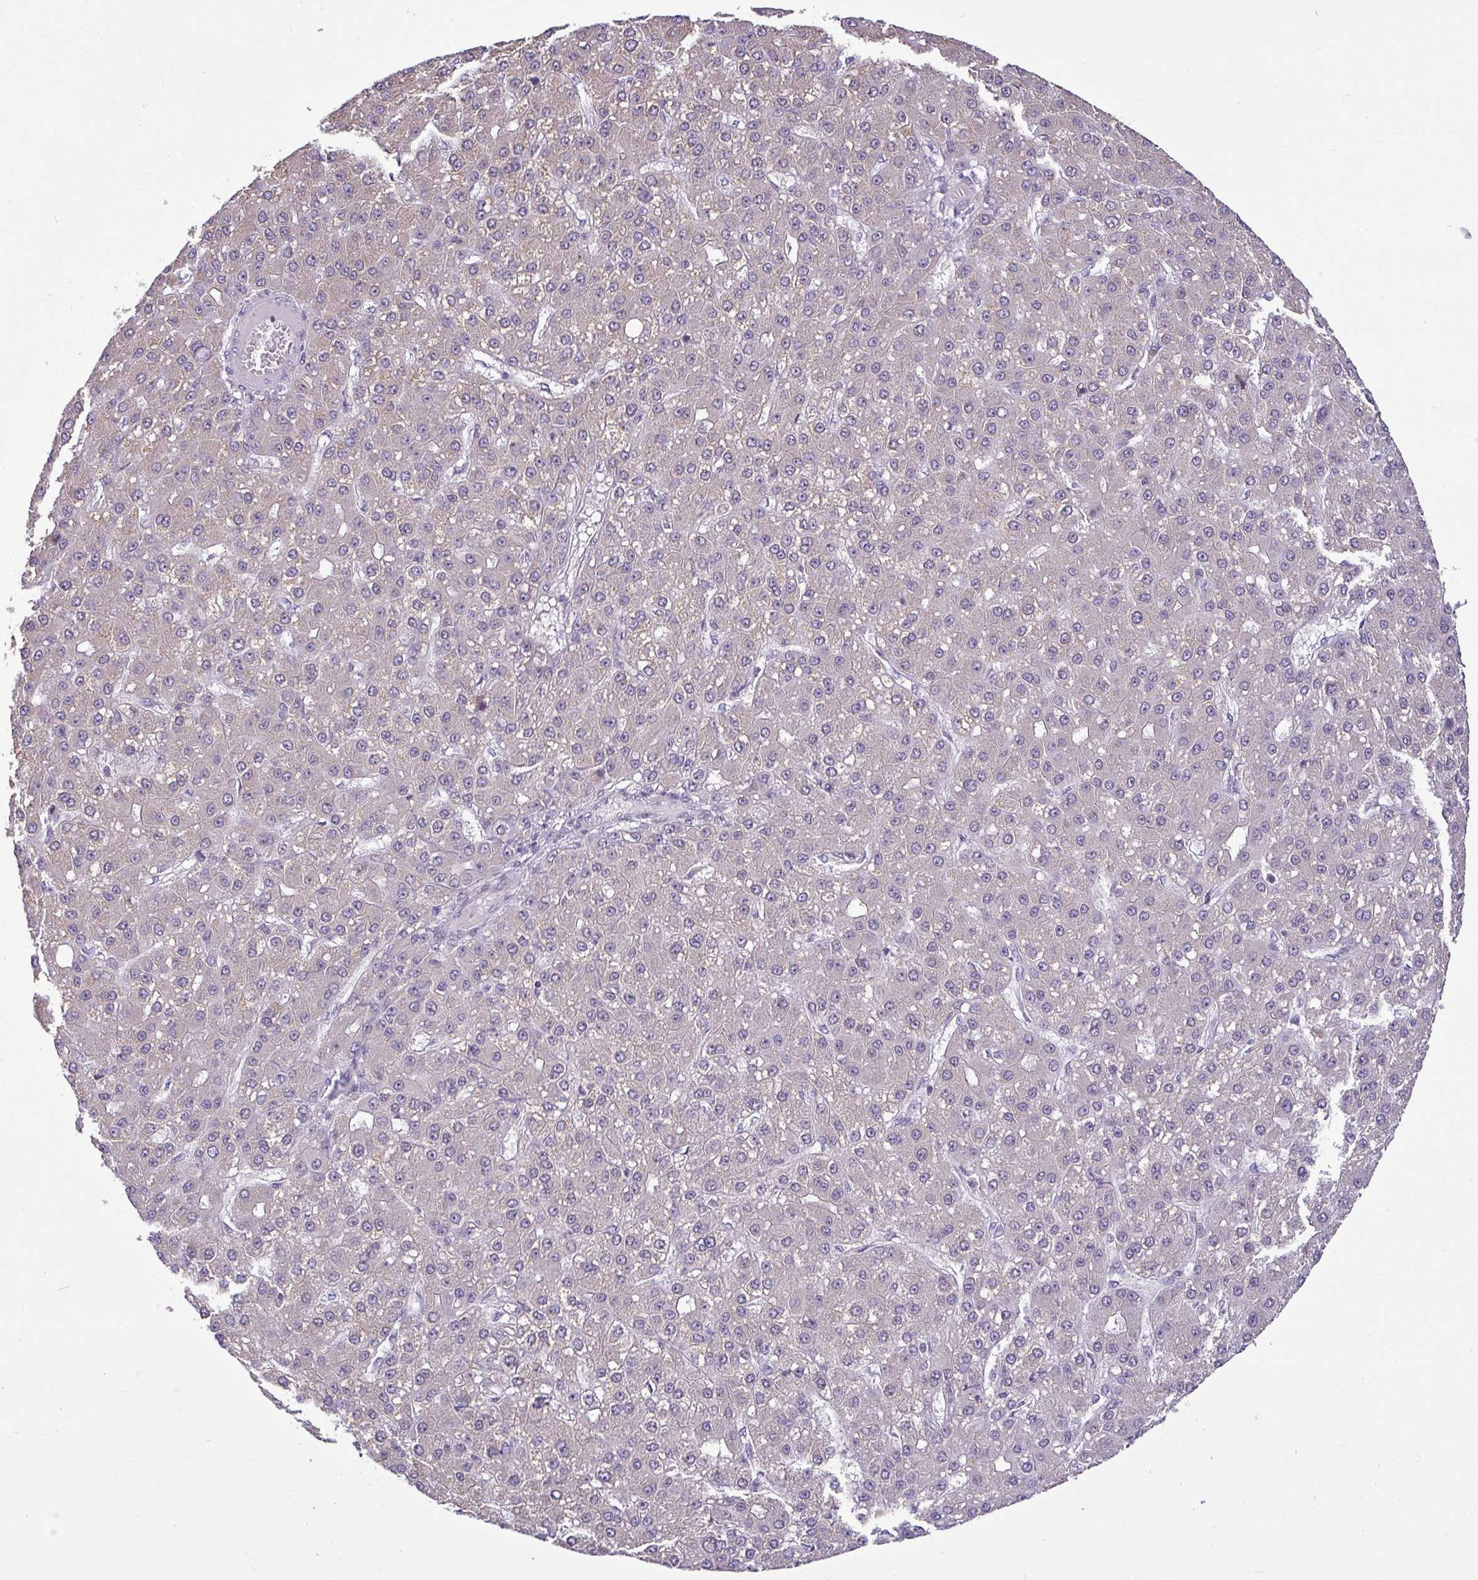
{"staining": {"intensity": "negative", "quantity": "none", "location": "none"}, "tissue": "liver cancer", "cell_type": "Tumor cells", "image_type": "cancer", "snomed": [{"axis": "morphology", "description": "Carcinoma, Hepatocellular, NOS"}, {"axis": "topography", "description": "Liver"}], "caption": "An immunohistochemistry (IHC) histopathology image of hepatocellular carcinoma (liver) is shown. There is no staining in tumor cells of hepatocellular carcinoma (liver).", "gene": "NT5C1A", "patient": {"sex": "male", "age": 67}}